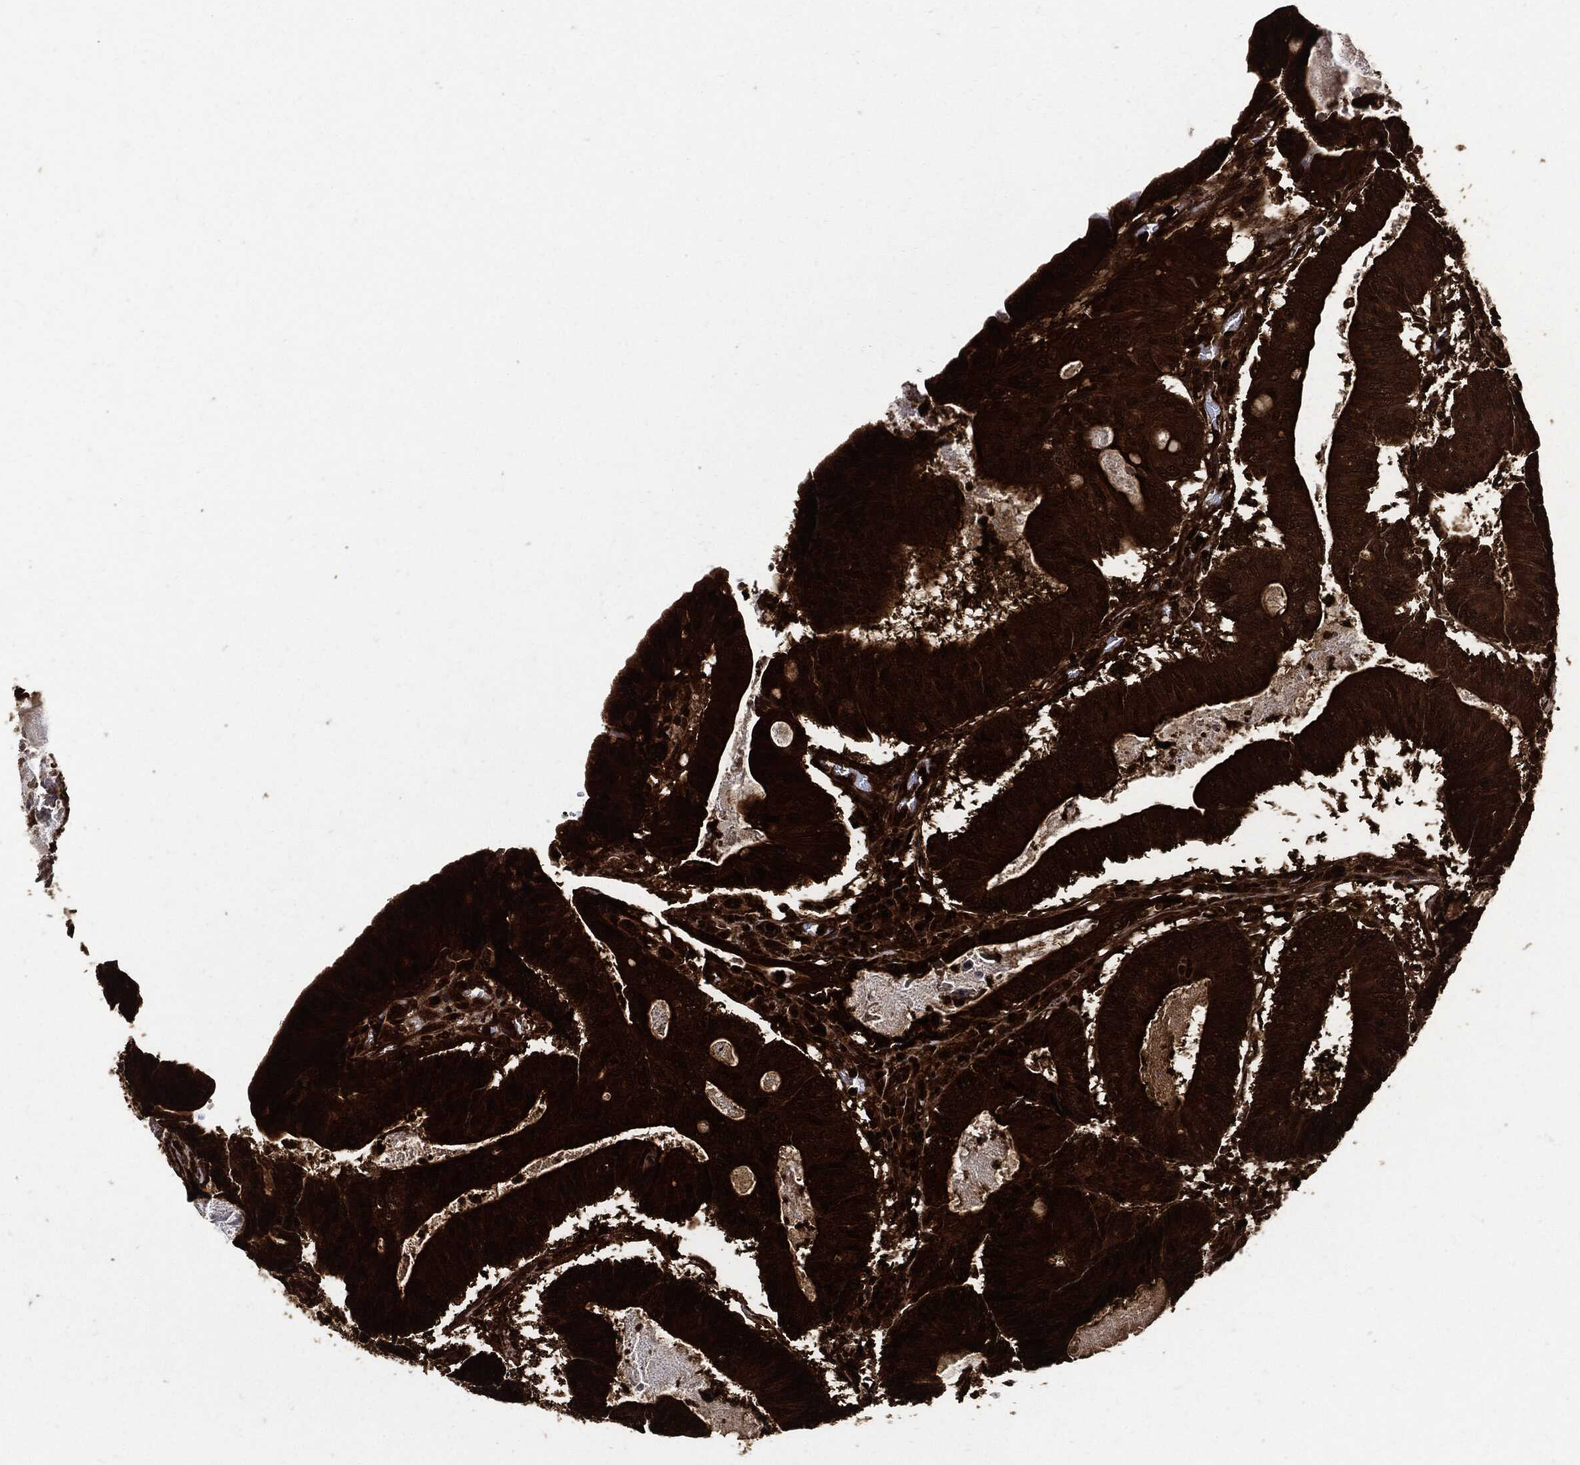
{"staining": {"intensity": "strong", "quantity": ">75%", "location": "cytoplasmic/membranous"}, "tissue": "colorectal cancer", "cell_type": "Tumor cells", "image_type": "cancer", "snomed": [{"axis": "morphology", "description": "Adenocarcinoma, NOS"}, {"axis": "topography", "description": "Colon"}], "caption": "Protein expression analysis of colorectal adenocarcinoma displays strong cytoplasmic/membranous expression in approximately >75% of tumor cells.", "gene": "YWHAB", "patient": {"sex": "female", "age": 70}}